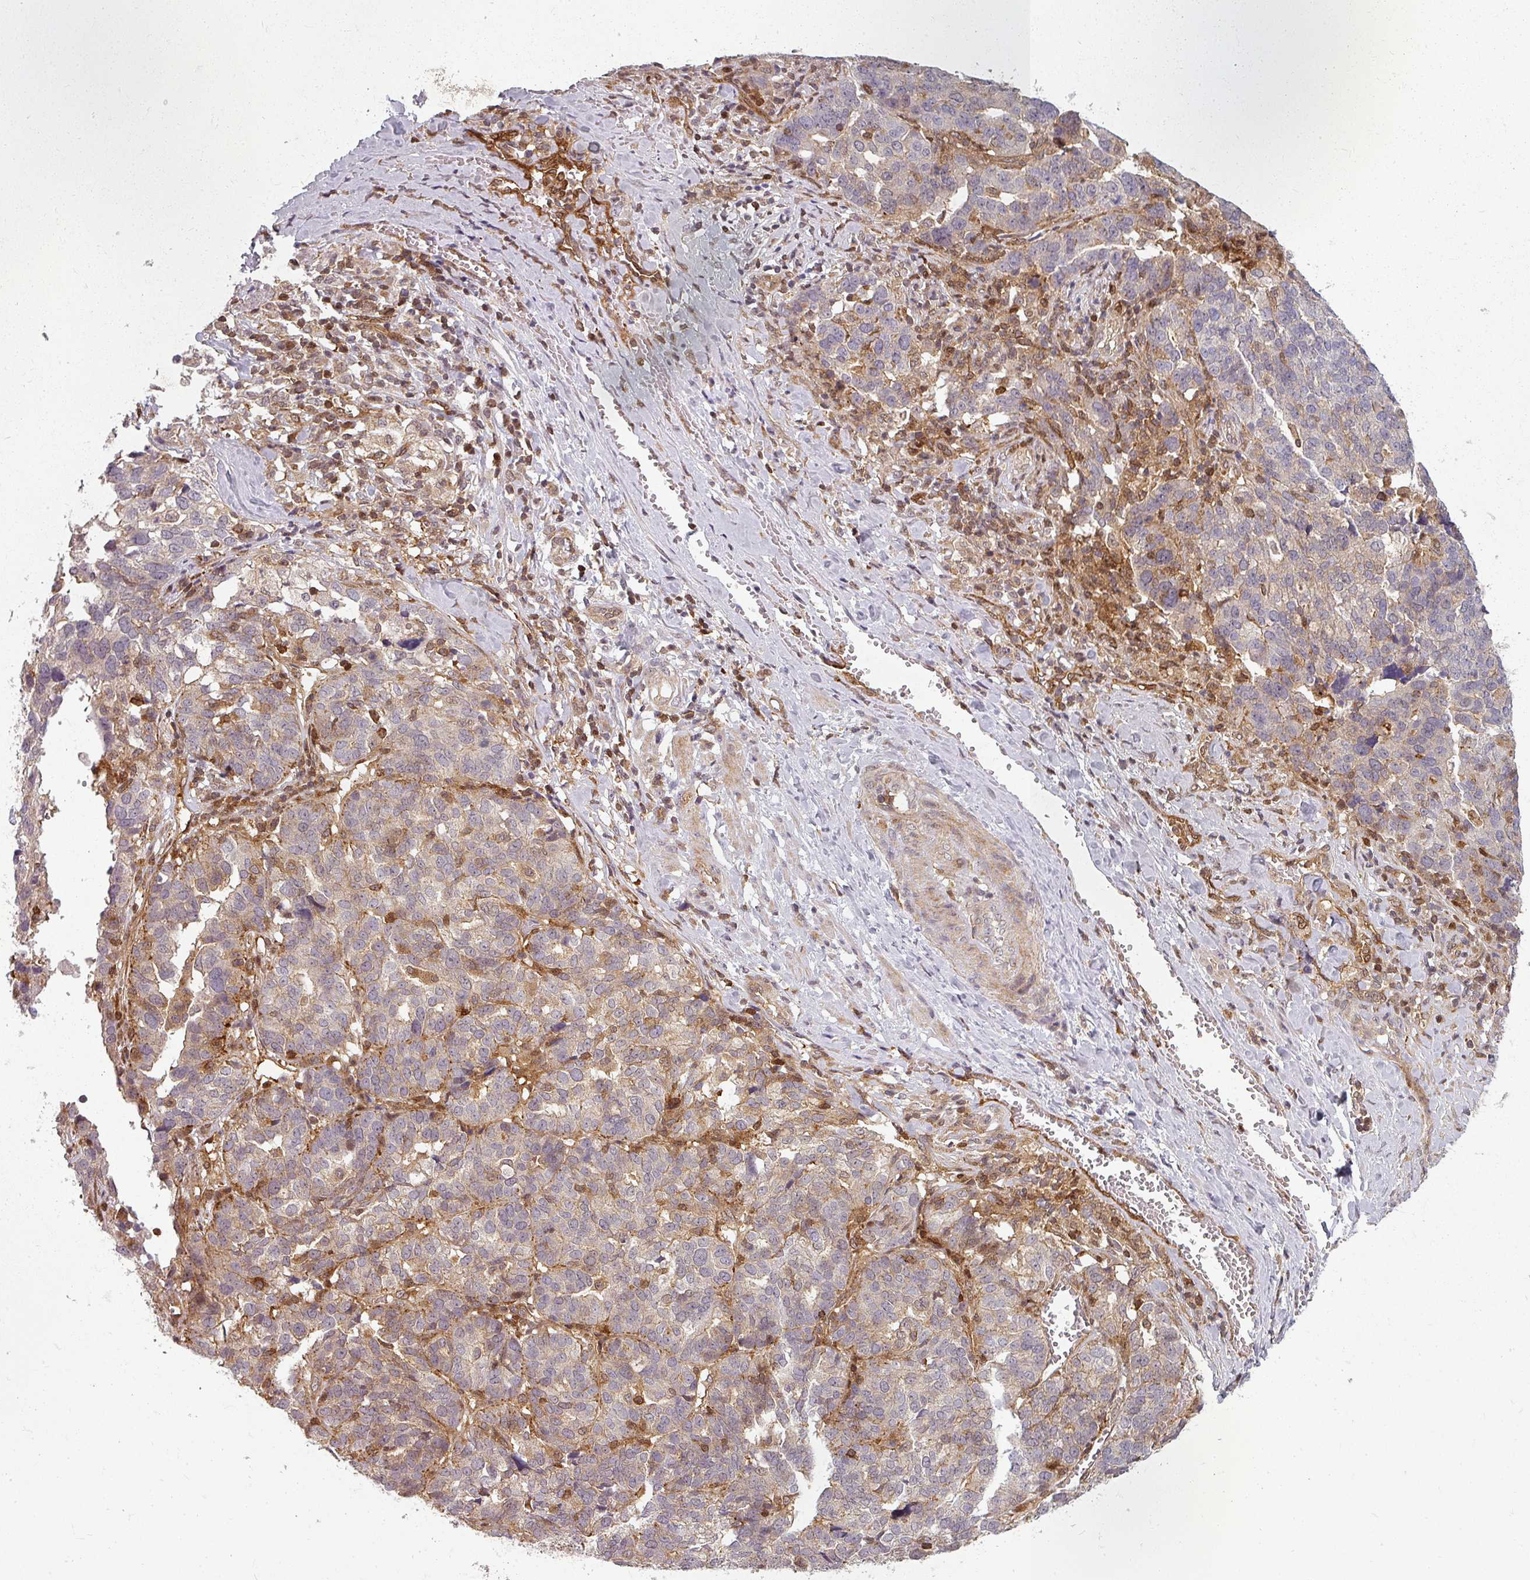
{"staining": {"intensity": "weak", "quantity": "25%-75%", "location": "cytoplasmic/membranous"}, "tissue": "ovarian cancer", "cell_type": "Tumor cells", "image_type": "cancer", "snomed": [{"axis": "morphology", "description": "Cystadenocarcinoma, serous, NOS"}, {"axis": "topography", "description": "Ovary"}], "caption": "Tumor cells display low levels of weak cytoplasmic/membranous expression in about 25%-75% of cells in ovarian serous cystadenocarcinoma.", "gene": "CLIC1", "patient": {"sex": "female", "age": 59}}